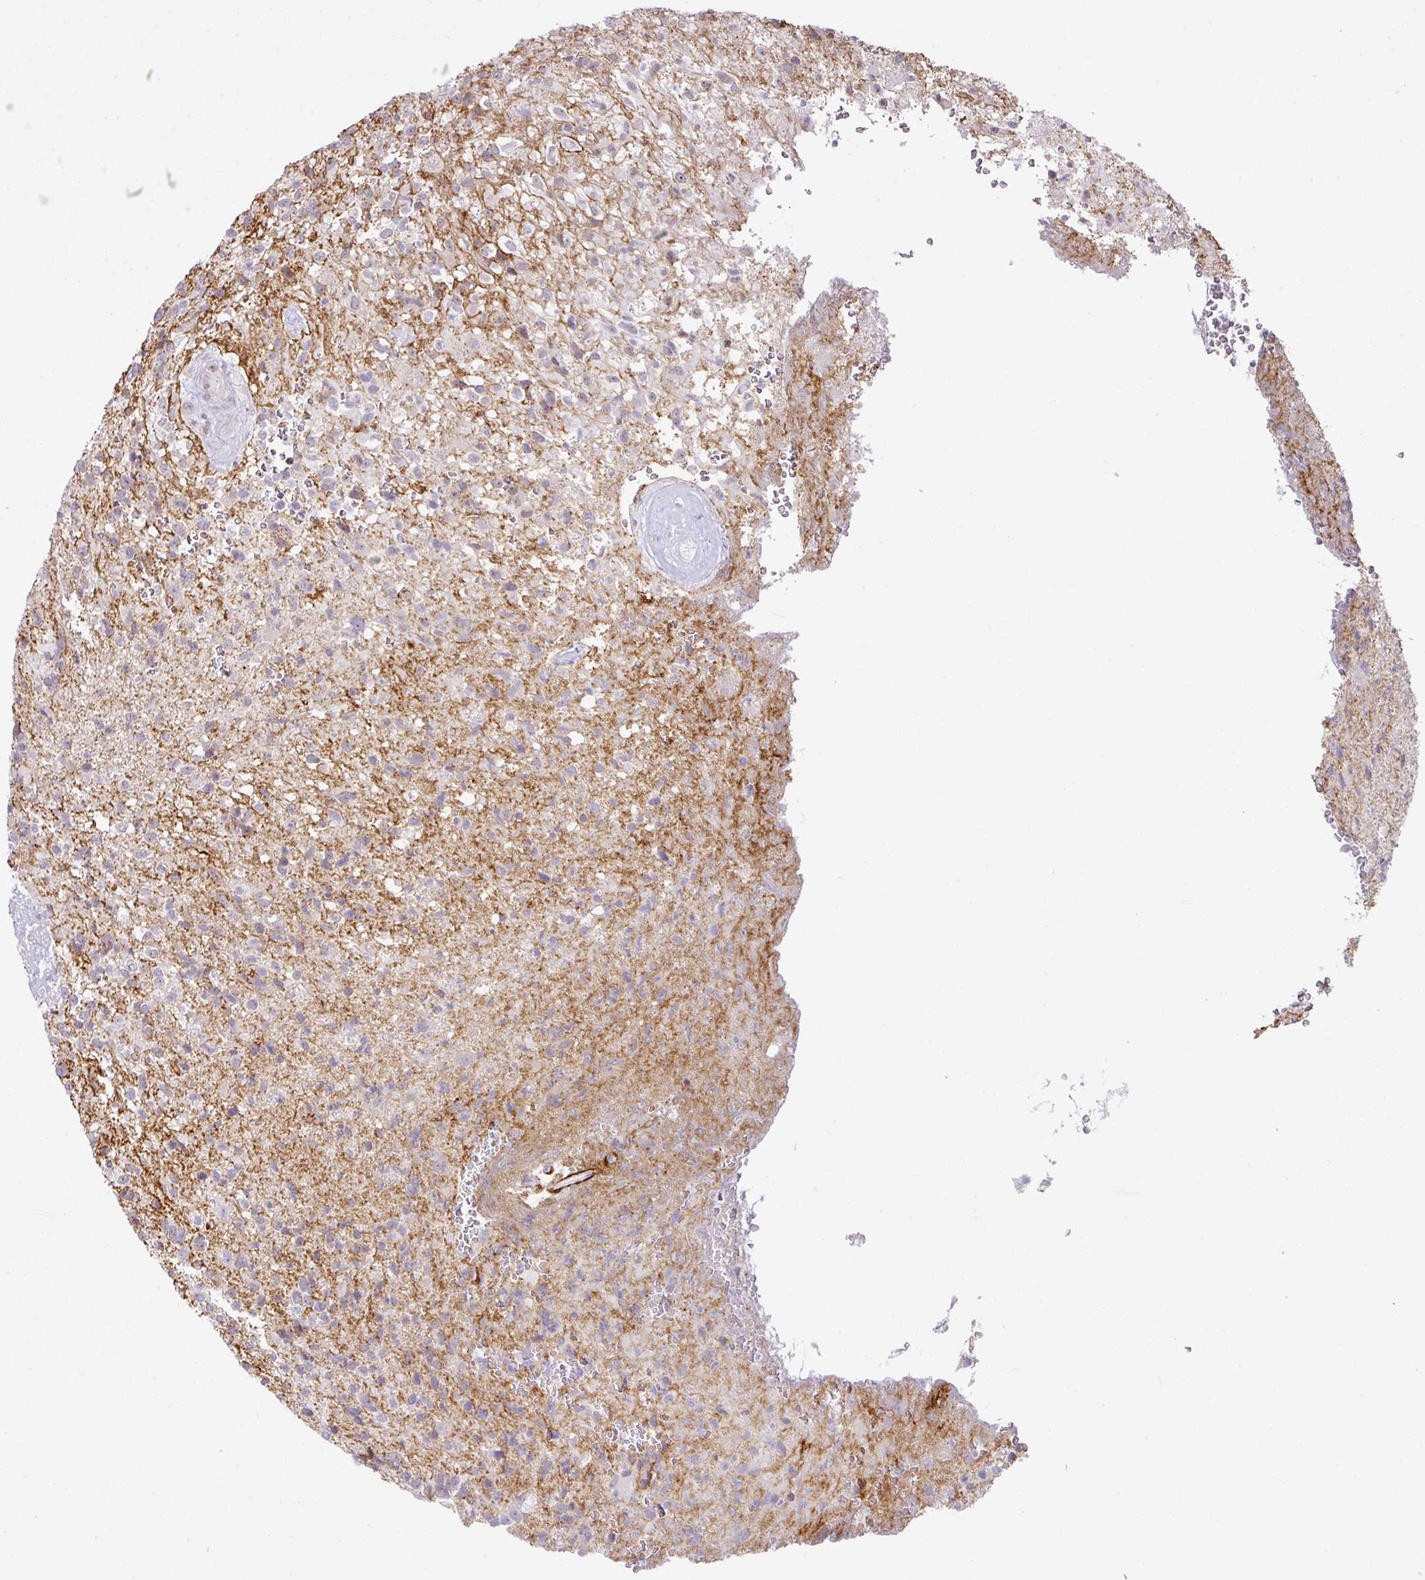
{"staining": {"intensity": "negative", "quantity": "none", "location": "none"}, "tissue": "glioma", "cell_type": "Tumor cells", "image_type": "cancer", "snomed": [{"axis": "morphology", "description": "Glioma, malignant, High grade"}, {"axis": "topography", "description": "Brain"}], "caption": "Protein analysis of malignant high-grade glioma displays no significant expression in tumor cells. The staining was performed using DAB to visualize the protein expression in brown, while the nuclei were stained in blue with hematoxylin (Magnification: 20x).", "gene": "PARP2", "patient": {"sex": "male", "age": 56}}